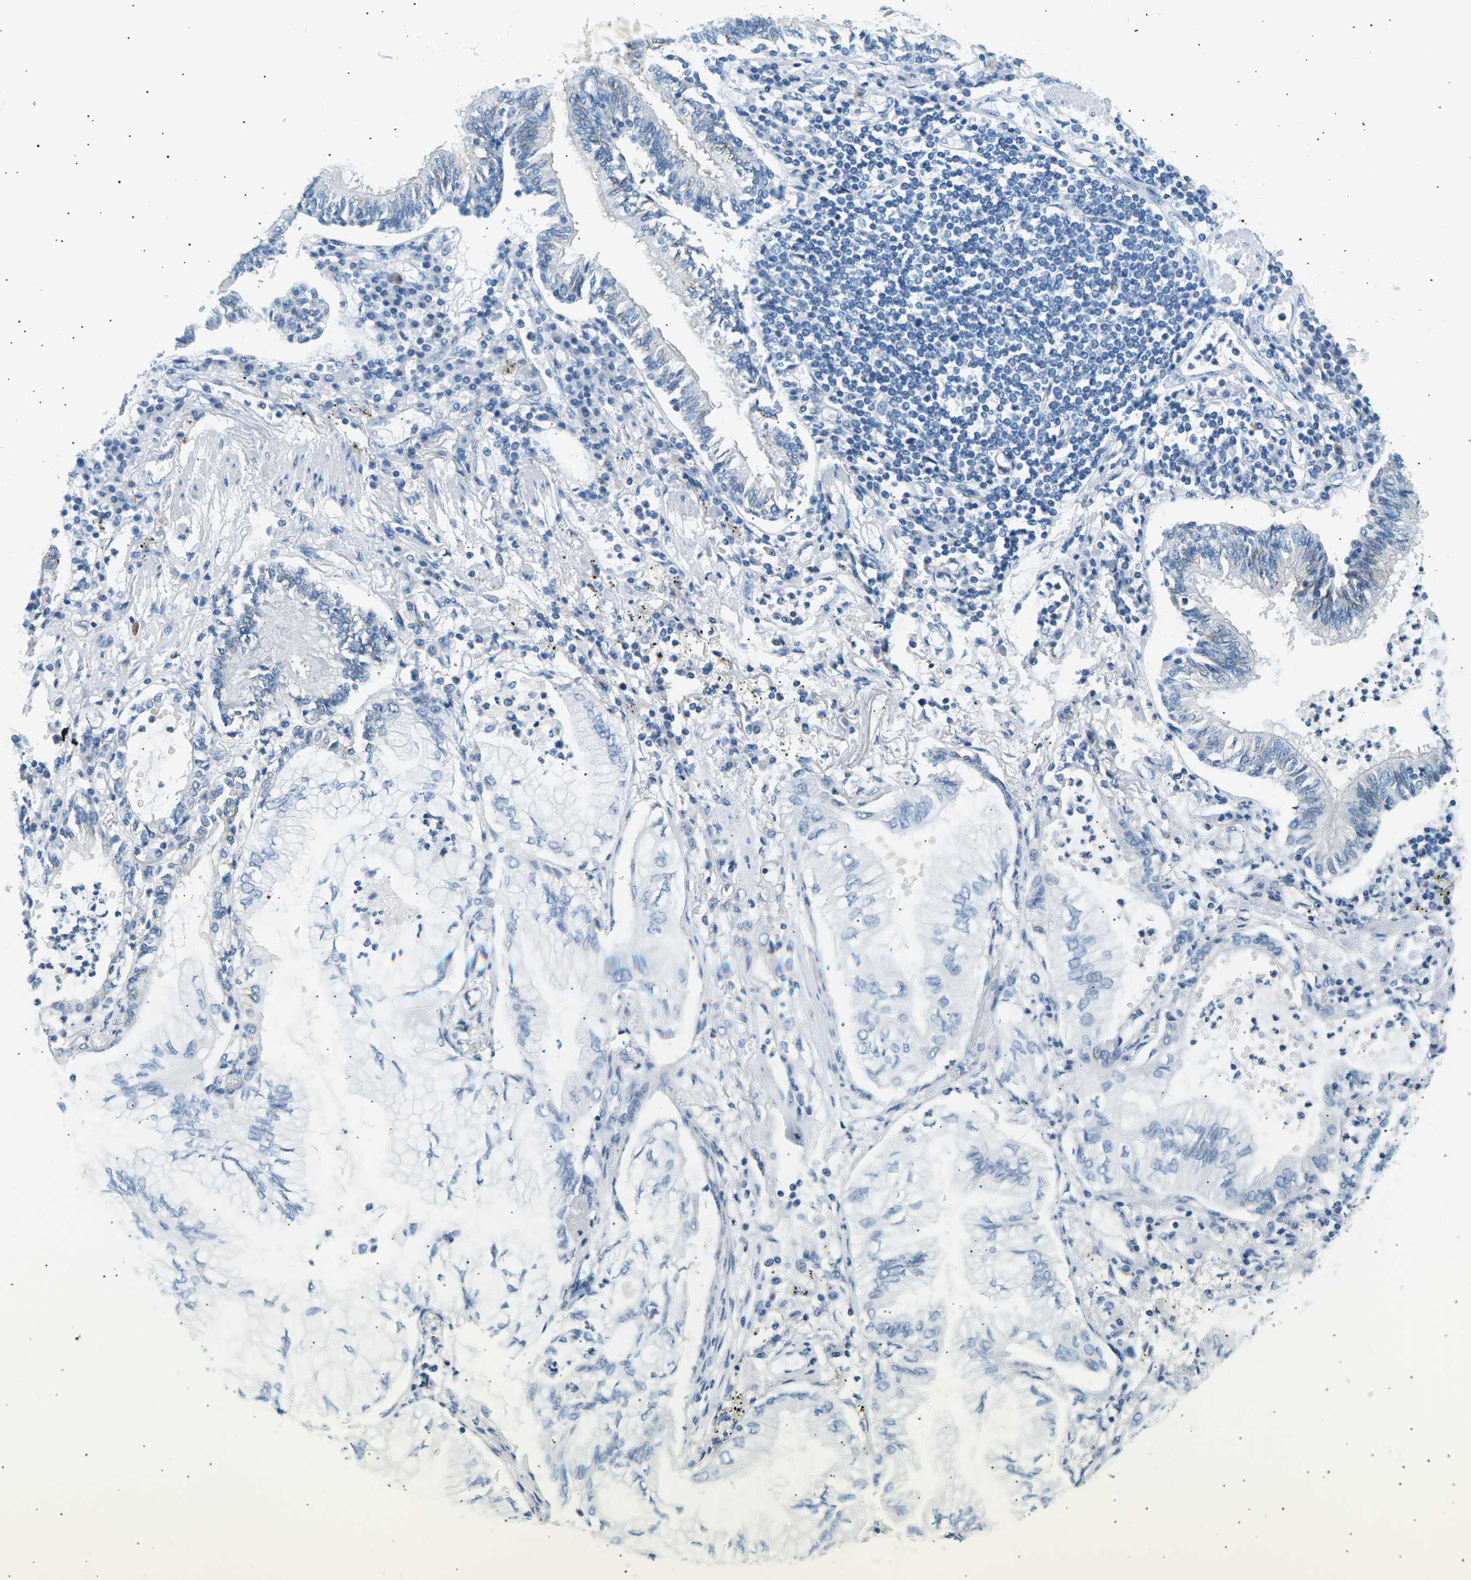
{"staining": {"intensity": "negative", "quantity": "none", "location": "none"}, "tissue": "lung cancer", "cell_type": "Tumor cells", "image_type": "cancer", "snomed": [{"axis": "morphology", "description": "Normal tissue, NOS"}, {"axis": "morphology", "description": "Adenocarcinoma, NOS"}, {"axis": "topography", "description": "Bronchus"}, {"axis": "topography", "description": "Lung"}], "caption": "This is an IHC photomicrograph of human lung adenocarcinoma. There is no positivity in tumor cells.", "gene": "SEPTIN5", "patient": {"sex": "female", "age": 70}}